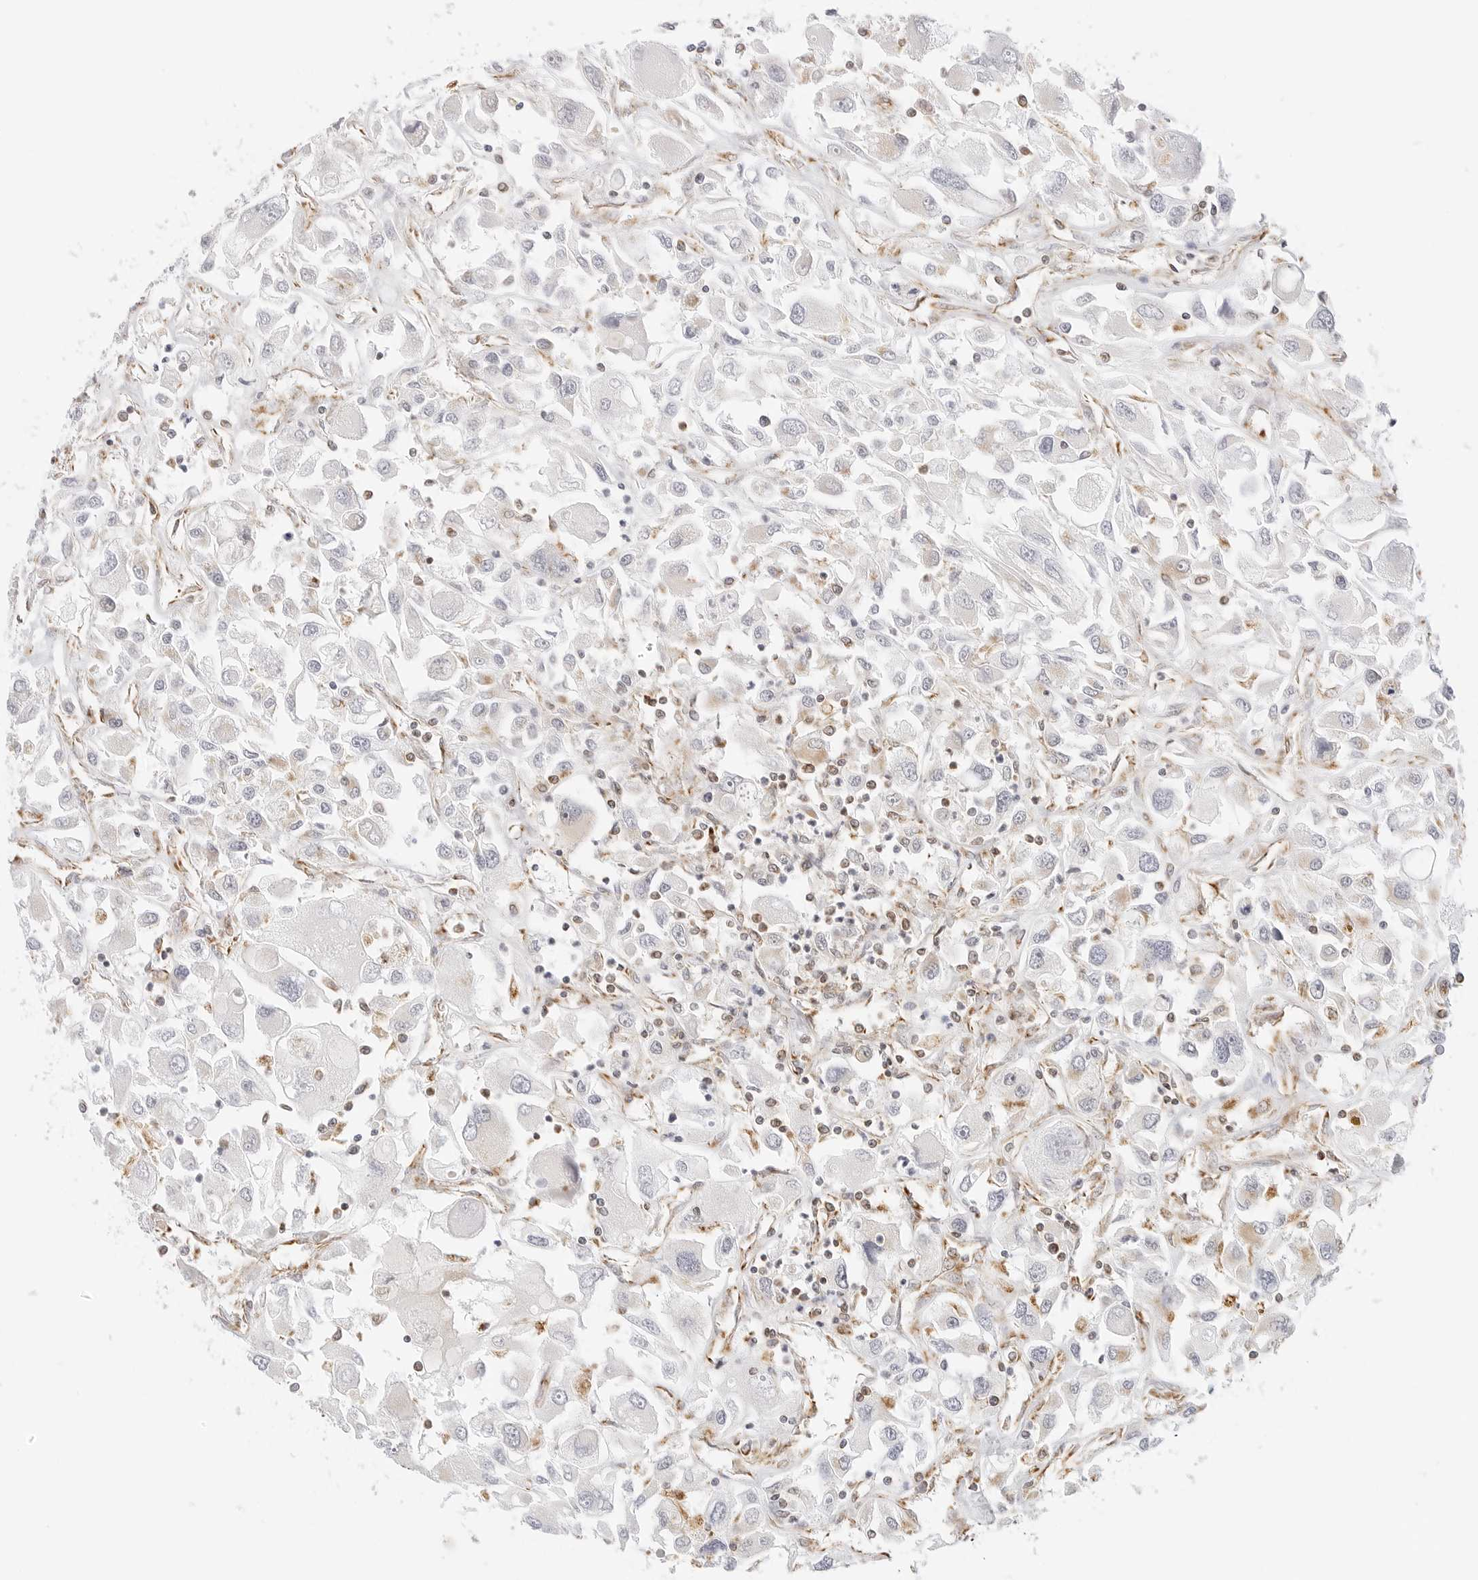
{"staining": {"intensity": "negative", "quantity": "none", "location": "none"}, "tissue": "renal cancer", "cell_type": "Tumor cells", "image_type": "cancer", "snomed": [{"axis": "morphology", "description": "Adenocarcinoma, NOS"}, {"axis": "topography", "description": "Kidney"}], "caption": "Micrograph shows no protein expression in tumor cells of renal cancer tissue.", "gene": "GORAB", "patient": {"sex": "female", "age": 52}}